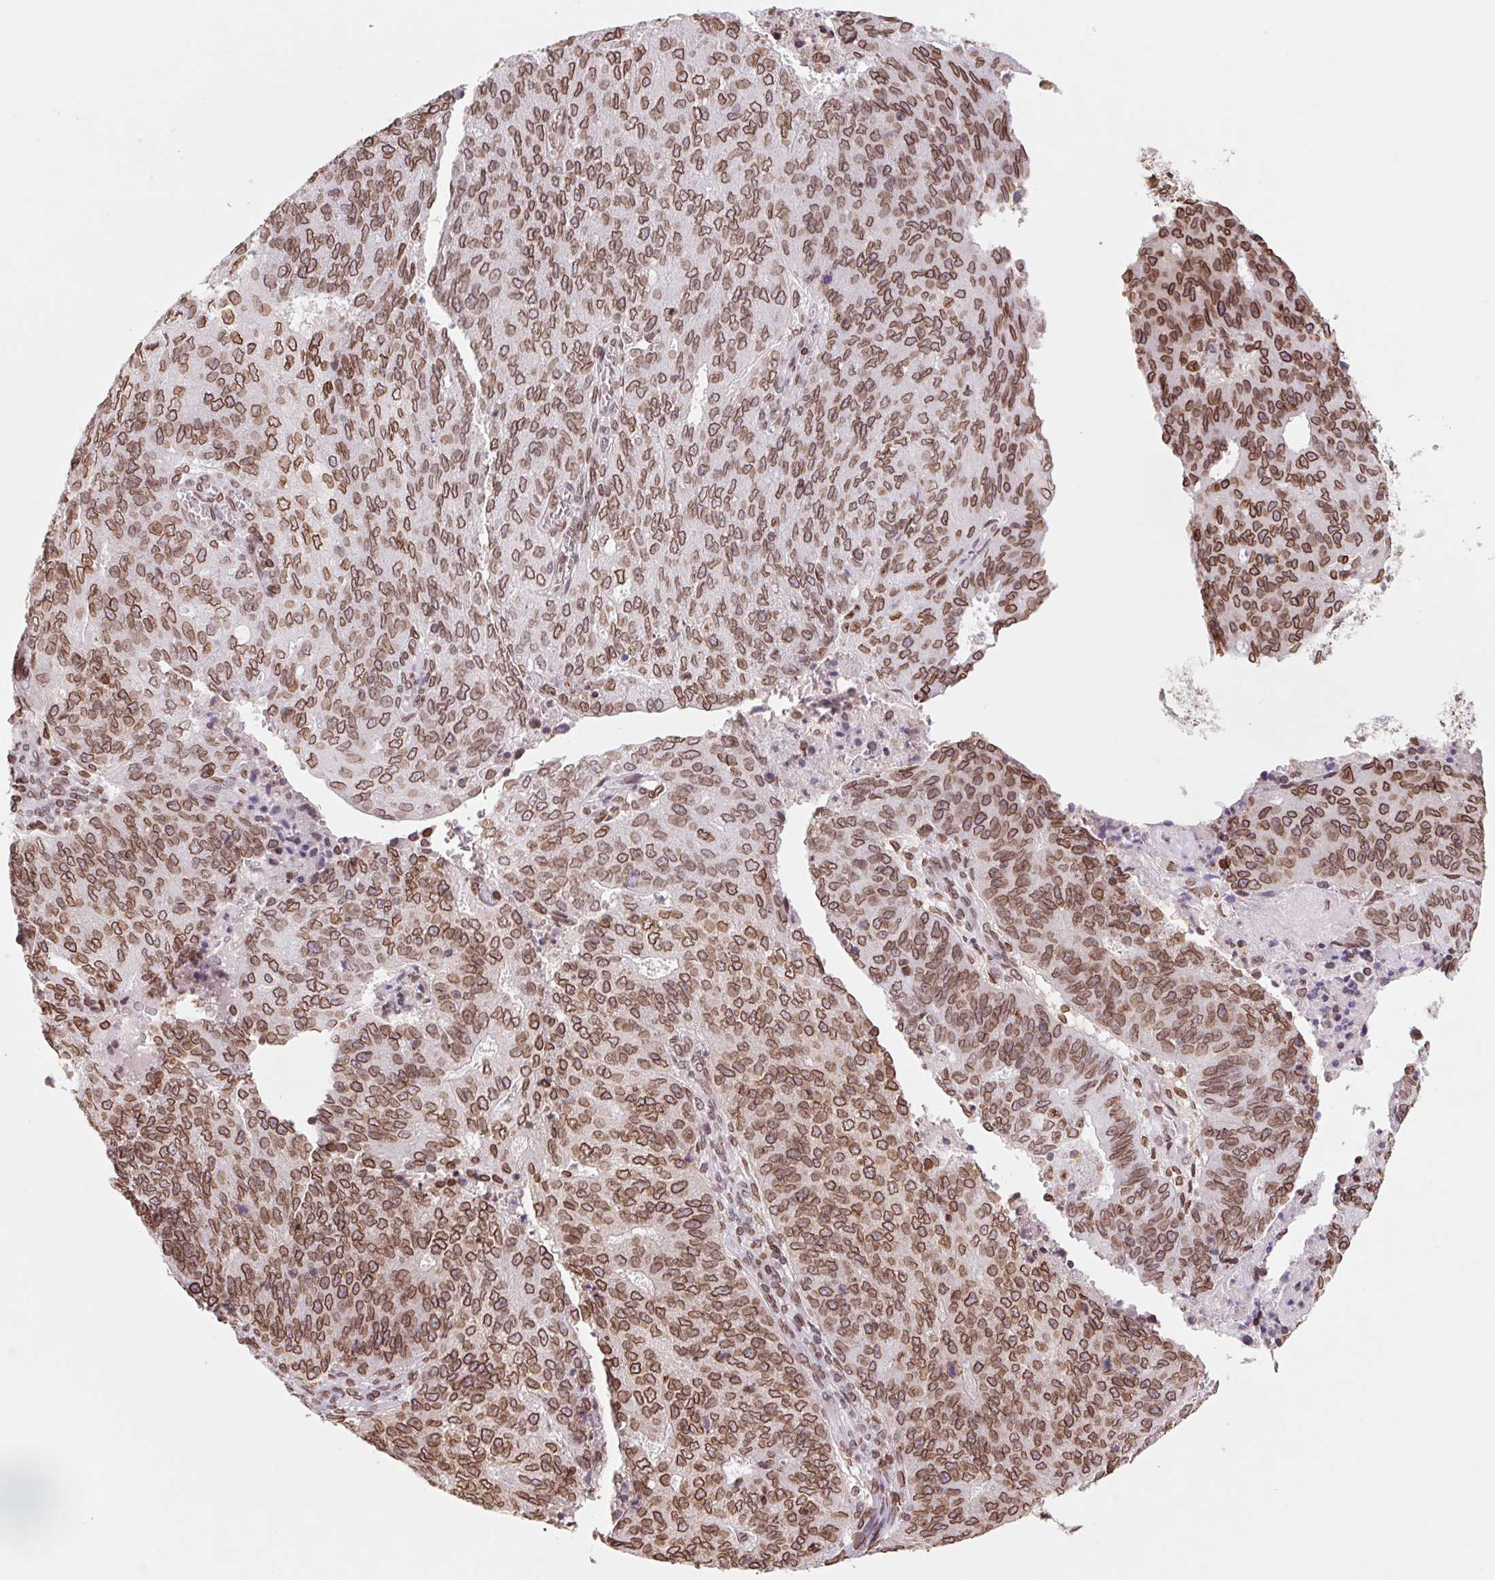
{"staining": {"intensity": "strong", "quantity": ">75%", "location": "cytoplasmic/membranous,nuclear"}, "tissue": "endometrial cancer", "cell_type": "Tumor cells", "image_type": "cancer", "snomed": [{"axis": "morphology", "description": "Adenocarcinoma, NOS"}, {"axis": "topography", "description": "Endometrium"}], "caption": "Strong cytoplasmic/membranous and nuclear positivity is seen in about >75% of tumor cells in endometrial cancer (adenocarcinoma). (brown staining indicates protein expression, while blue staining denotes nuclei).", "gene": "LMNB2", "patient": {"sex": "female", "age": 82}}